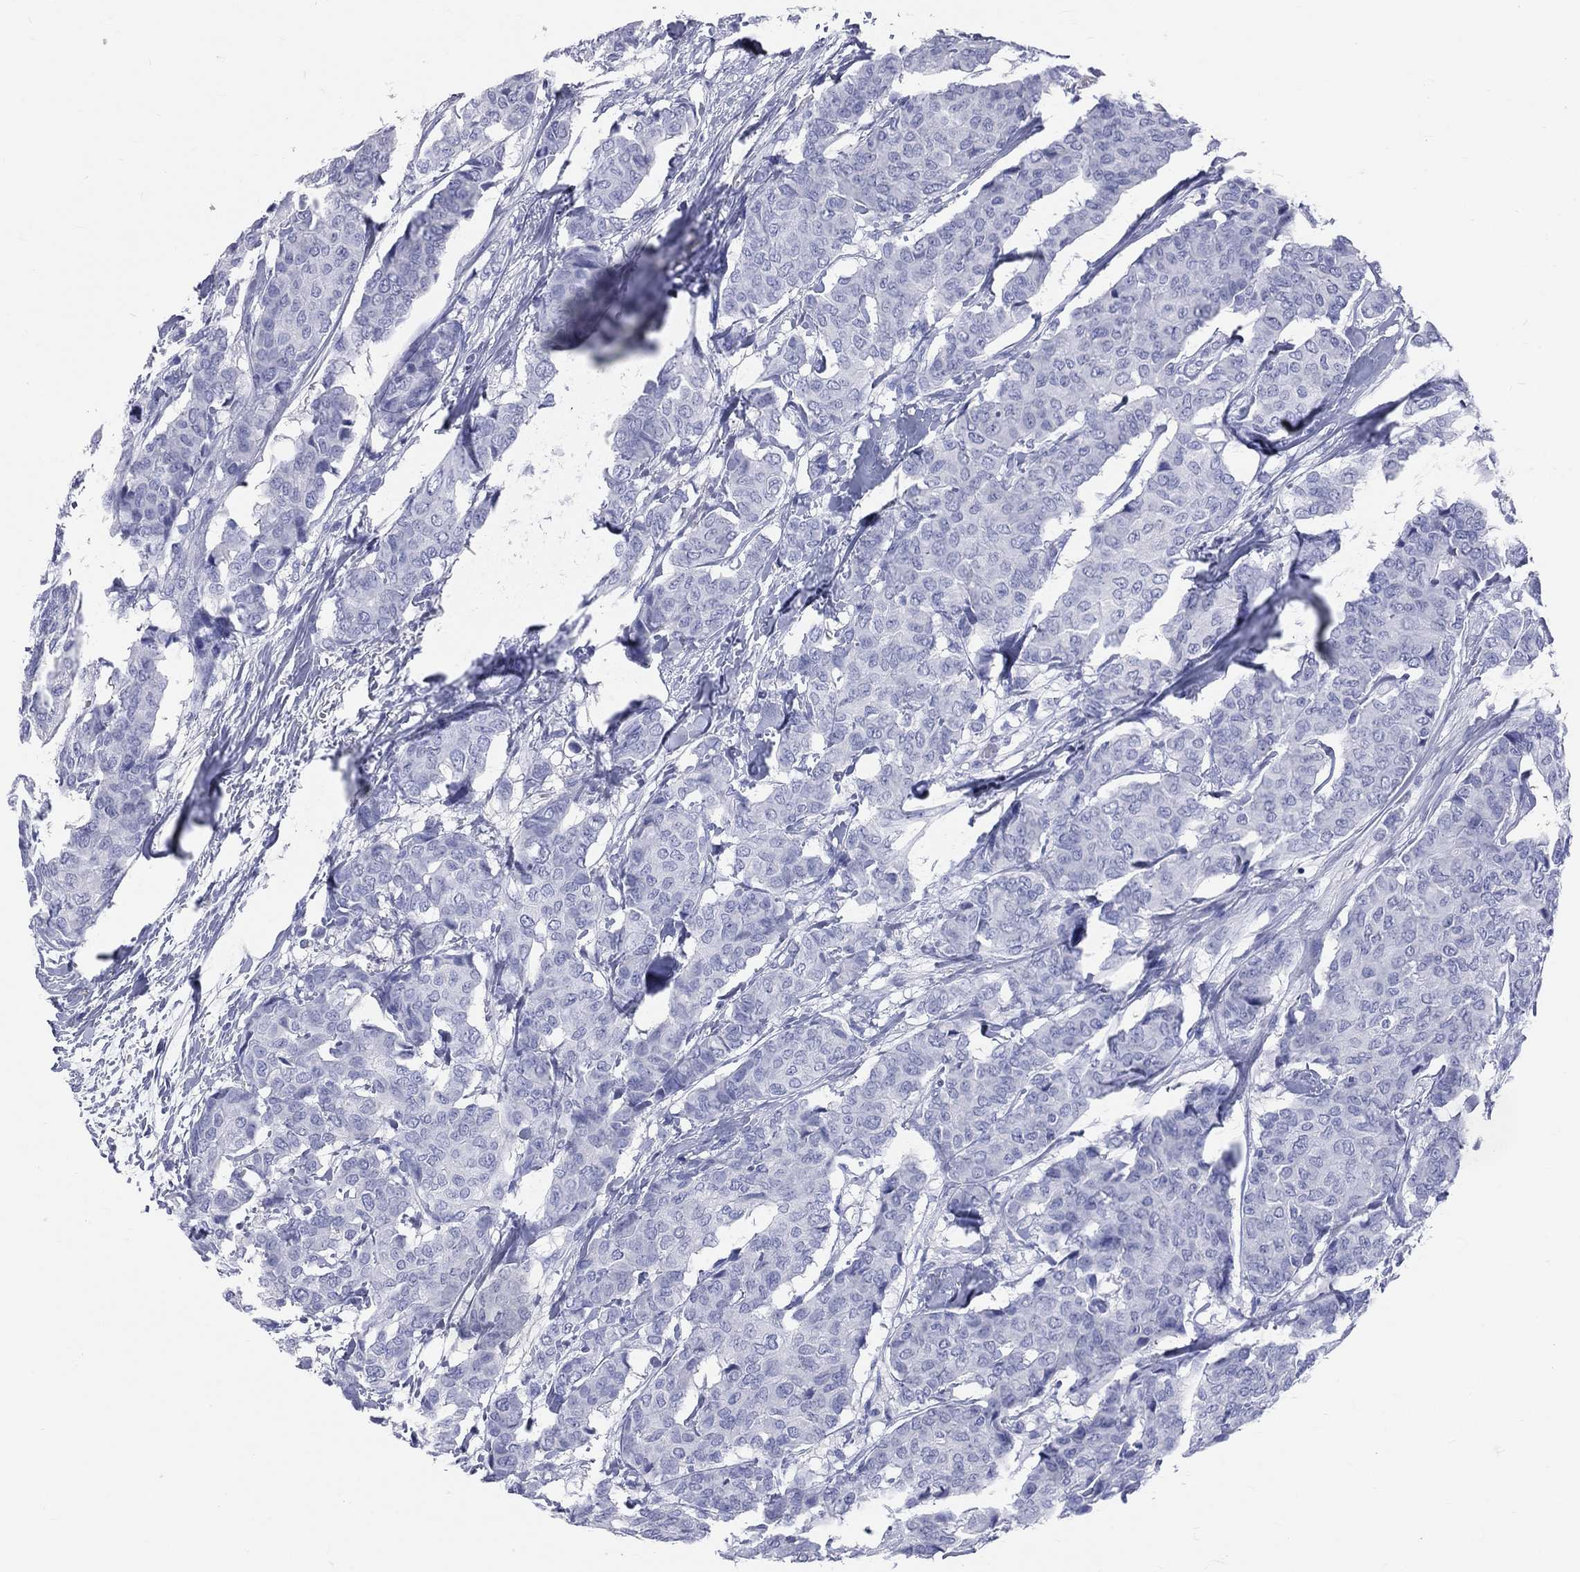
{"staining": {"intensity": "negative", "quantity": "none", "location": "none"}, "tissue": "breast cancer", "cell_type": "Tumor cells", "image_type": "cancer", "snomed": [{"axis": "morphology", "description": "Duct carcinoma"}, {"axis": "topography", "description": "Breast"}], "caption": "IHC micrograph of neoplastic tissue: invasive ductal carcinoma (breast) stained with DAB (3,3'-diaminobenzidine) displays no significant protein staining in tumor cells.", "gene": "CYLC1", "patient": {"sex": "female", "age": 75}}